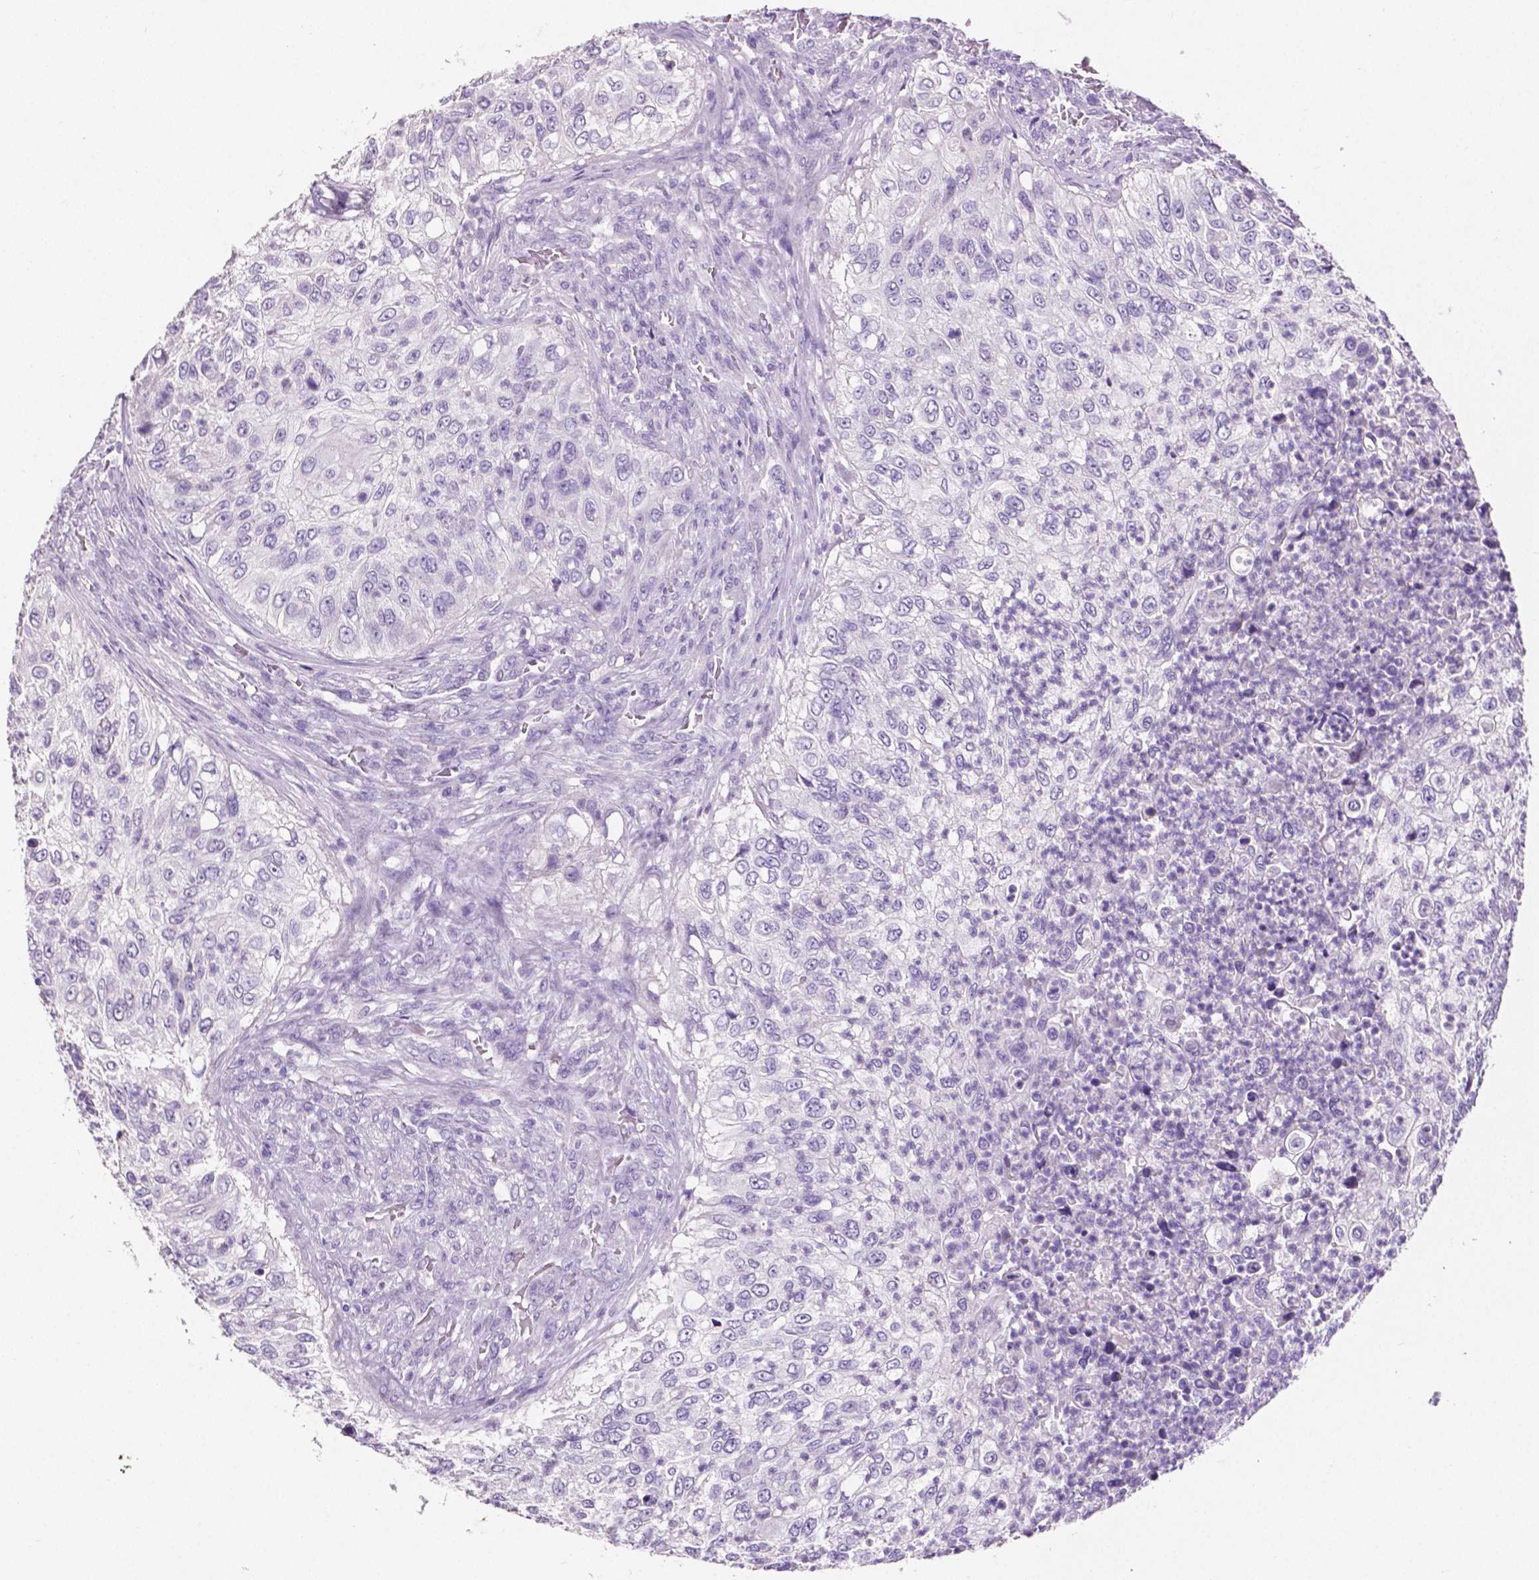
{"staining": {"intensity": "negative", "quantity": "none", "location": "none"}, "tissue": "urothelial cancer", "cell_type": "Tumor cells", "image_type": "cancer", "snomed": [{"axis": "morphology", "description": "Urothelial carcinoma, High grade"}, {"axis": "topography", "description": "Urinary bladder"}], "caption": "Immunohistochemistry (IHC) image of neoplastic tissue: human urothelial cancer stained with DAB (3,3'-diaminobenzidine) demonstrates no significant protein positivity in tumor cells.", "gene": "SLC22A2", "patient": {"sex": "female", "age": 60}}